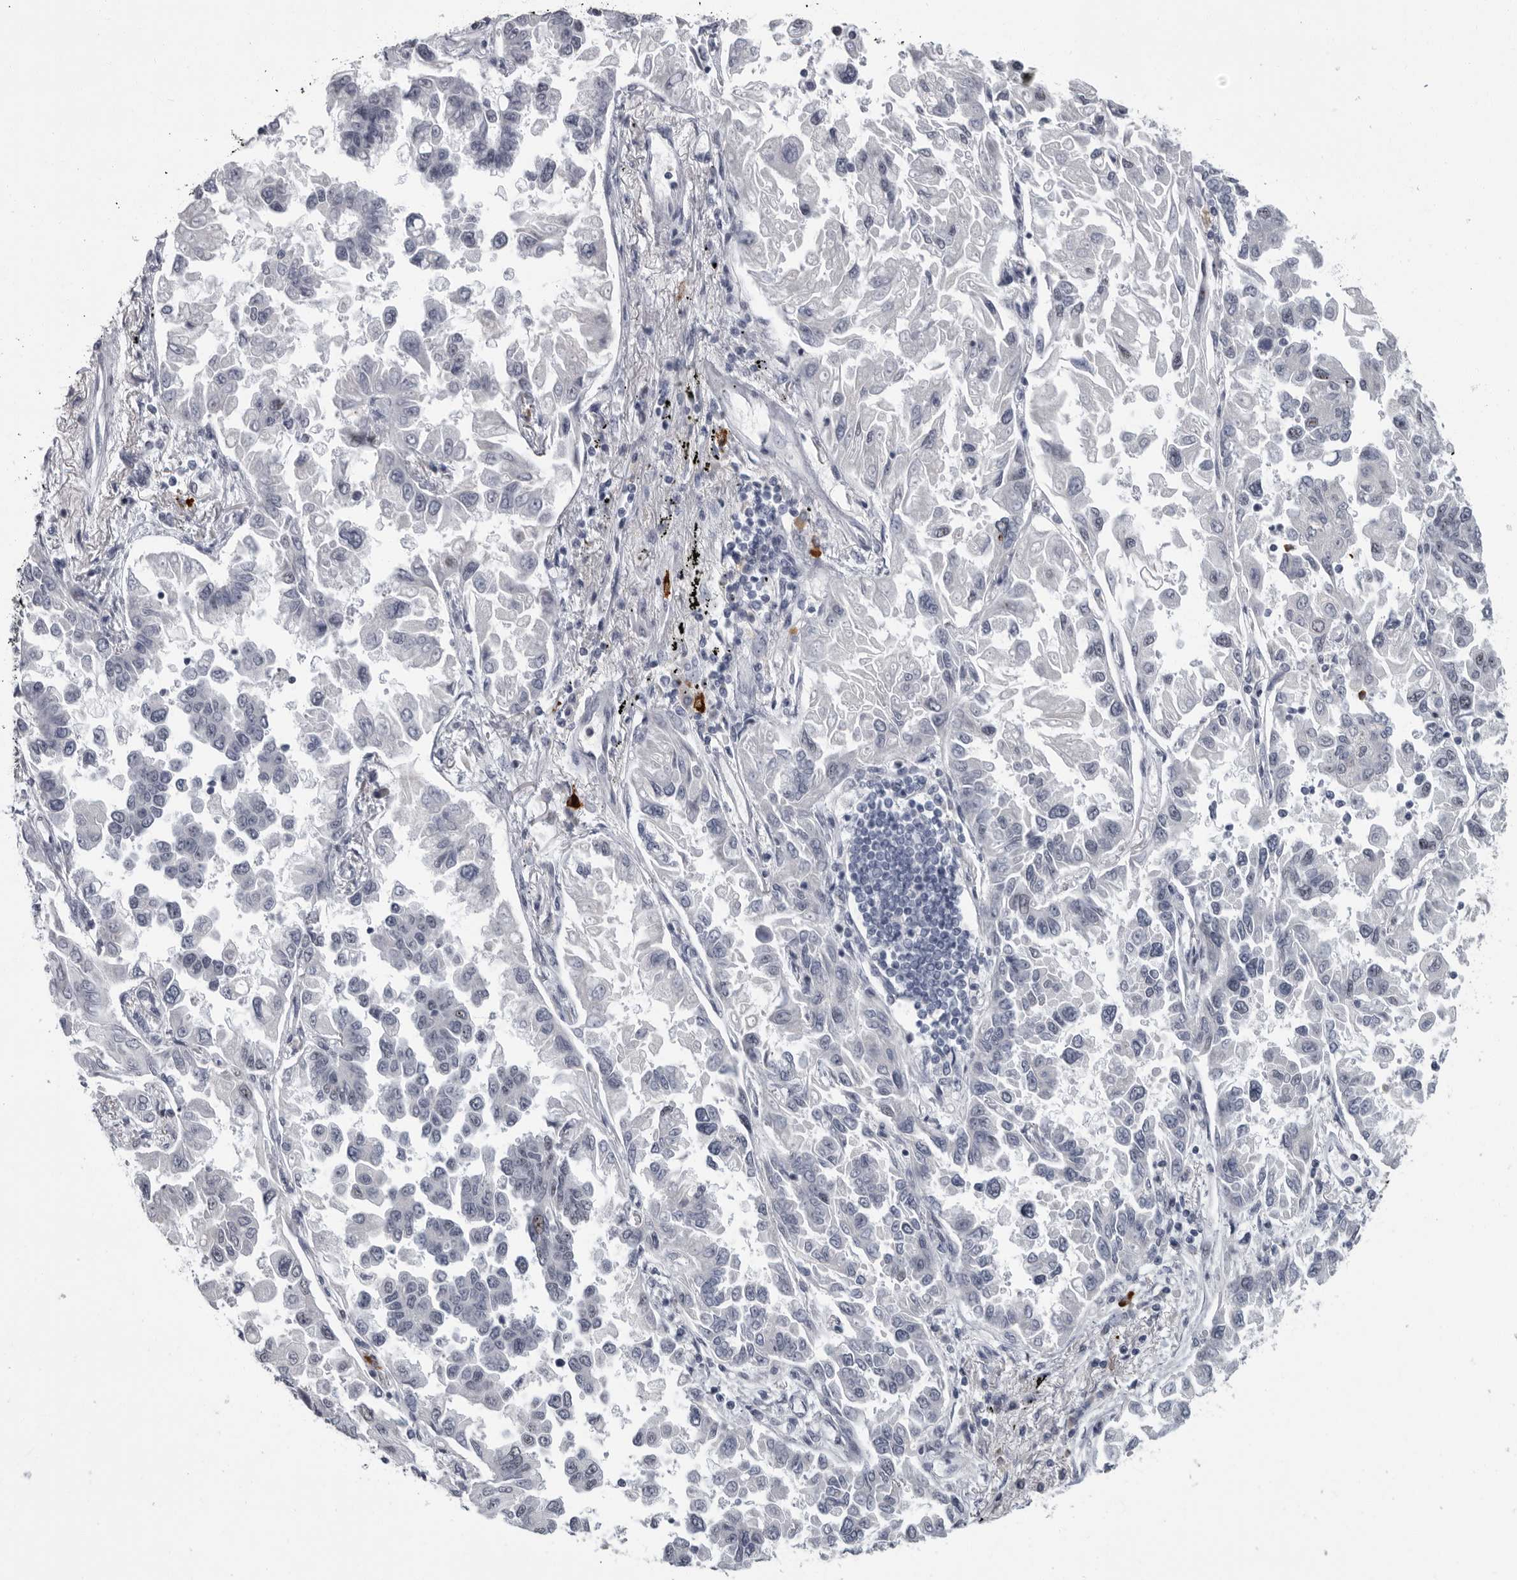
{"staining": {"intensity": "negative", "quantity": "none", "location": "none"}, "tissue": "lung cancer", "cell_type": "Tumor cells", "image_type": "cancer", "snomed": [{"axis": "morphology", "description": "Adenocarcinoma, NOS"}, {"axis": "topography", "description": "Lung"}], "caption": "Immunohistochemistry image of neoplastic tissue: human lung adenocarcinoma stained with DAB (3,3'-diaminobenzidine) shows no significant protein staining in tumor cells. Nuclei are stained in blue.", "gene": "SLC25A39", "patient": {"sex": "female", "age": 67}}